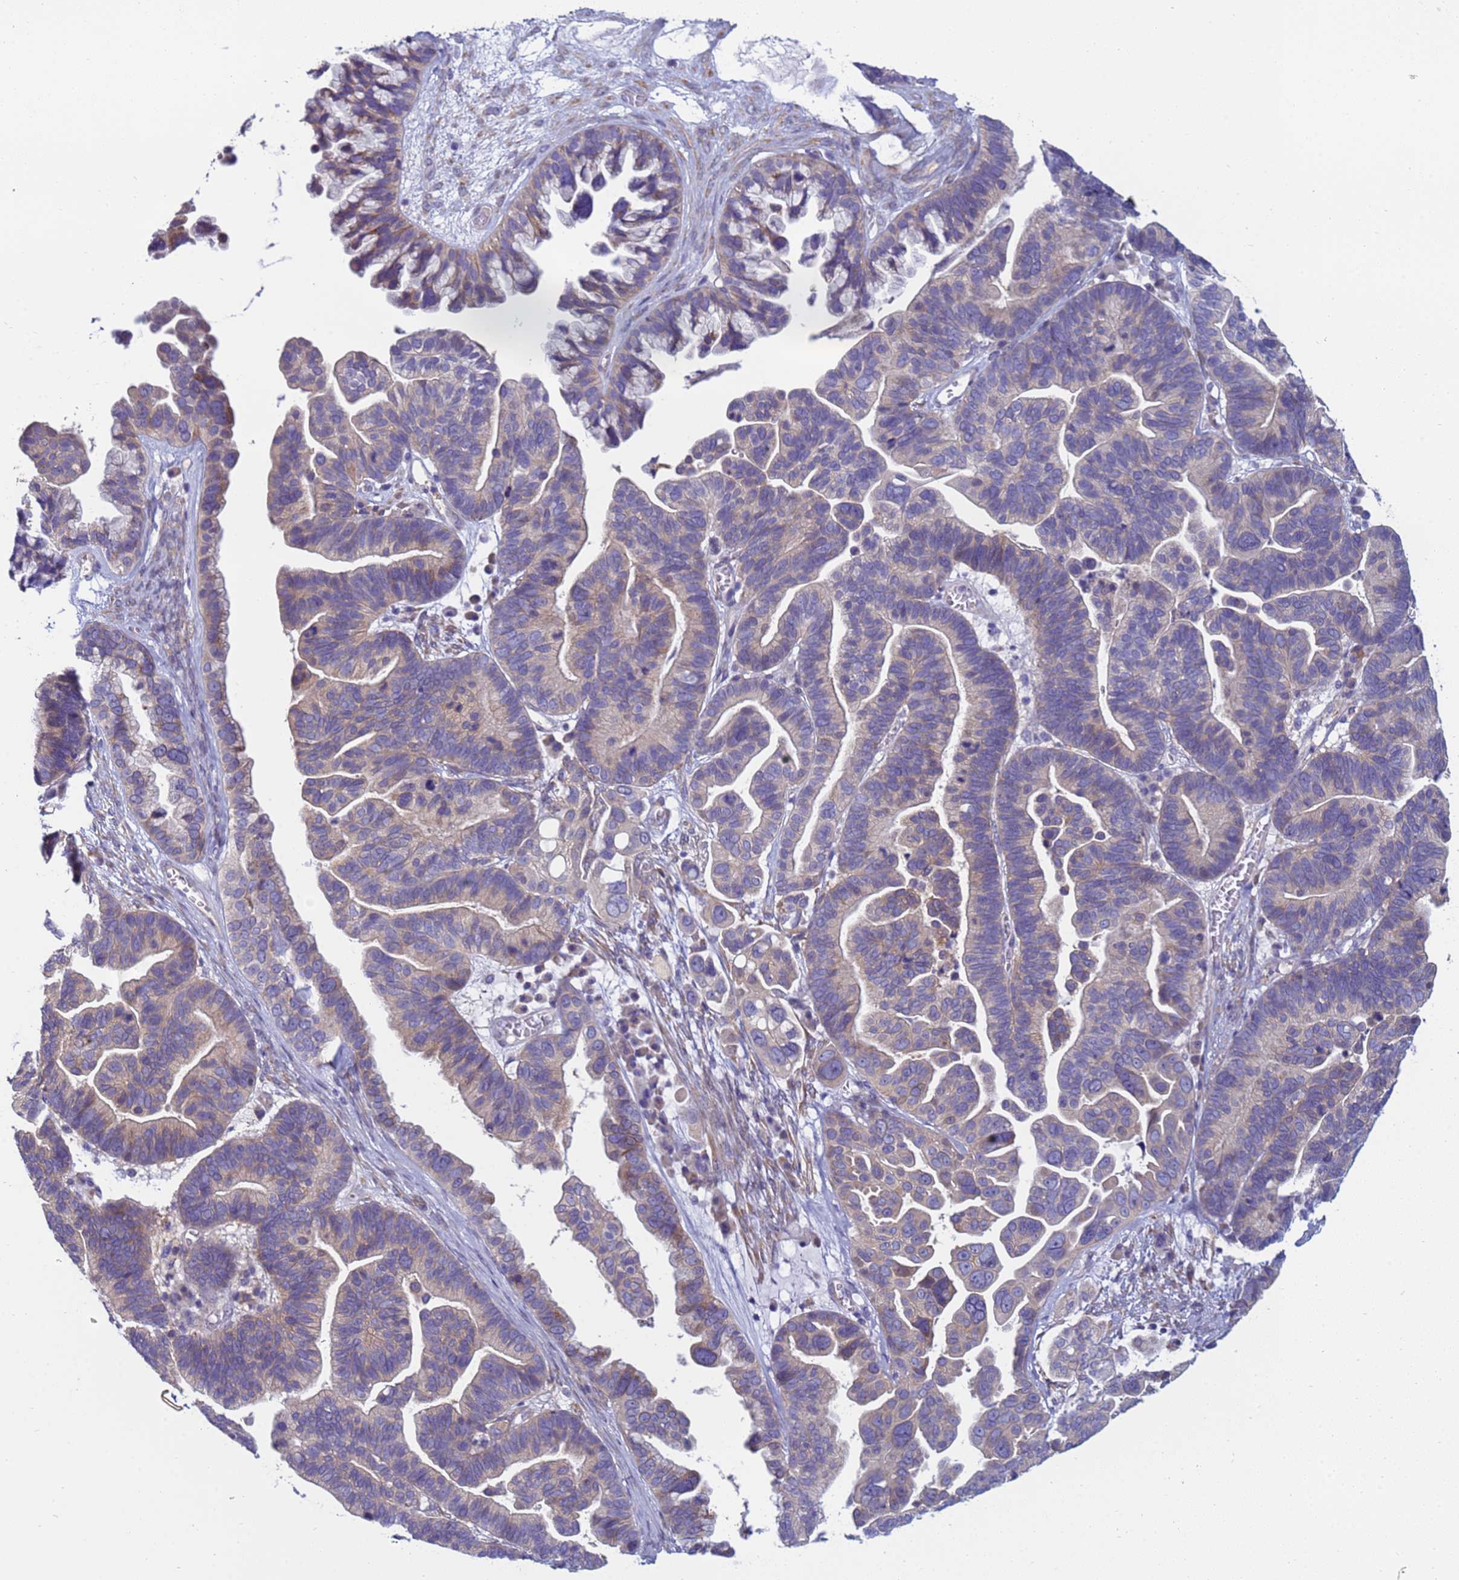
{"staining": {"intensity": "weak", "quantity": "25%-75%", "location": "cytoplasmic/membranous"}, "tissue": "ovarian cancer", "cell_type": "Tumor cells", "image_type": "cancer", "snomed": [{"axis": "morphology", "description": "Cystadenocarcinoma, serous, NOS"}, {"axis": "topography", "description": "Ovary"}], "caption": "Ovarian serous cystadenocarcinoma stained with immunohistochemistry shows weak cytoplasmic/membranous expression in about 25%-75% of tumor cells. (brown staining indicates protein expression, while blue staining denotes nuclei).", "gene": "TRPC6", "patient": {"sex": "female", "age": 56}}